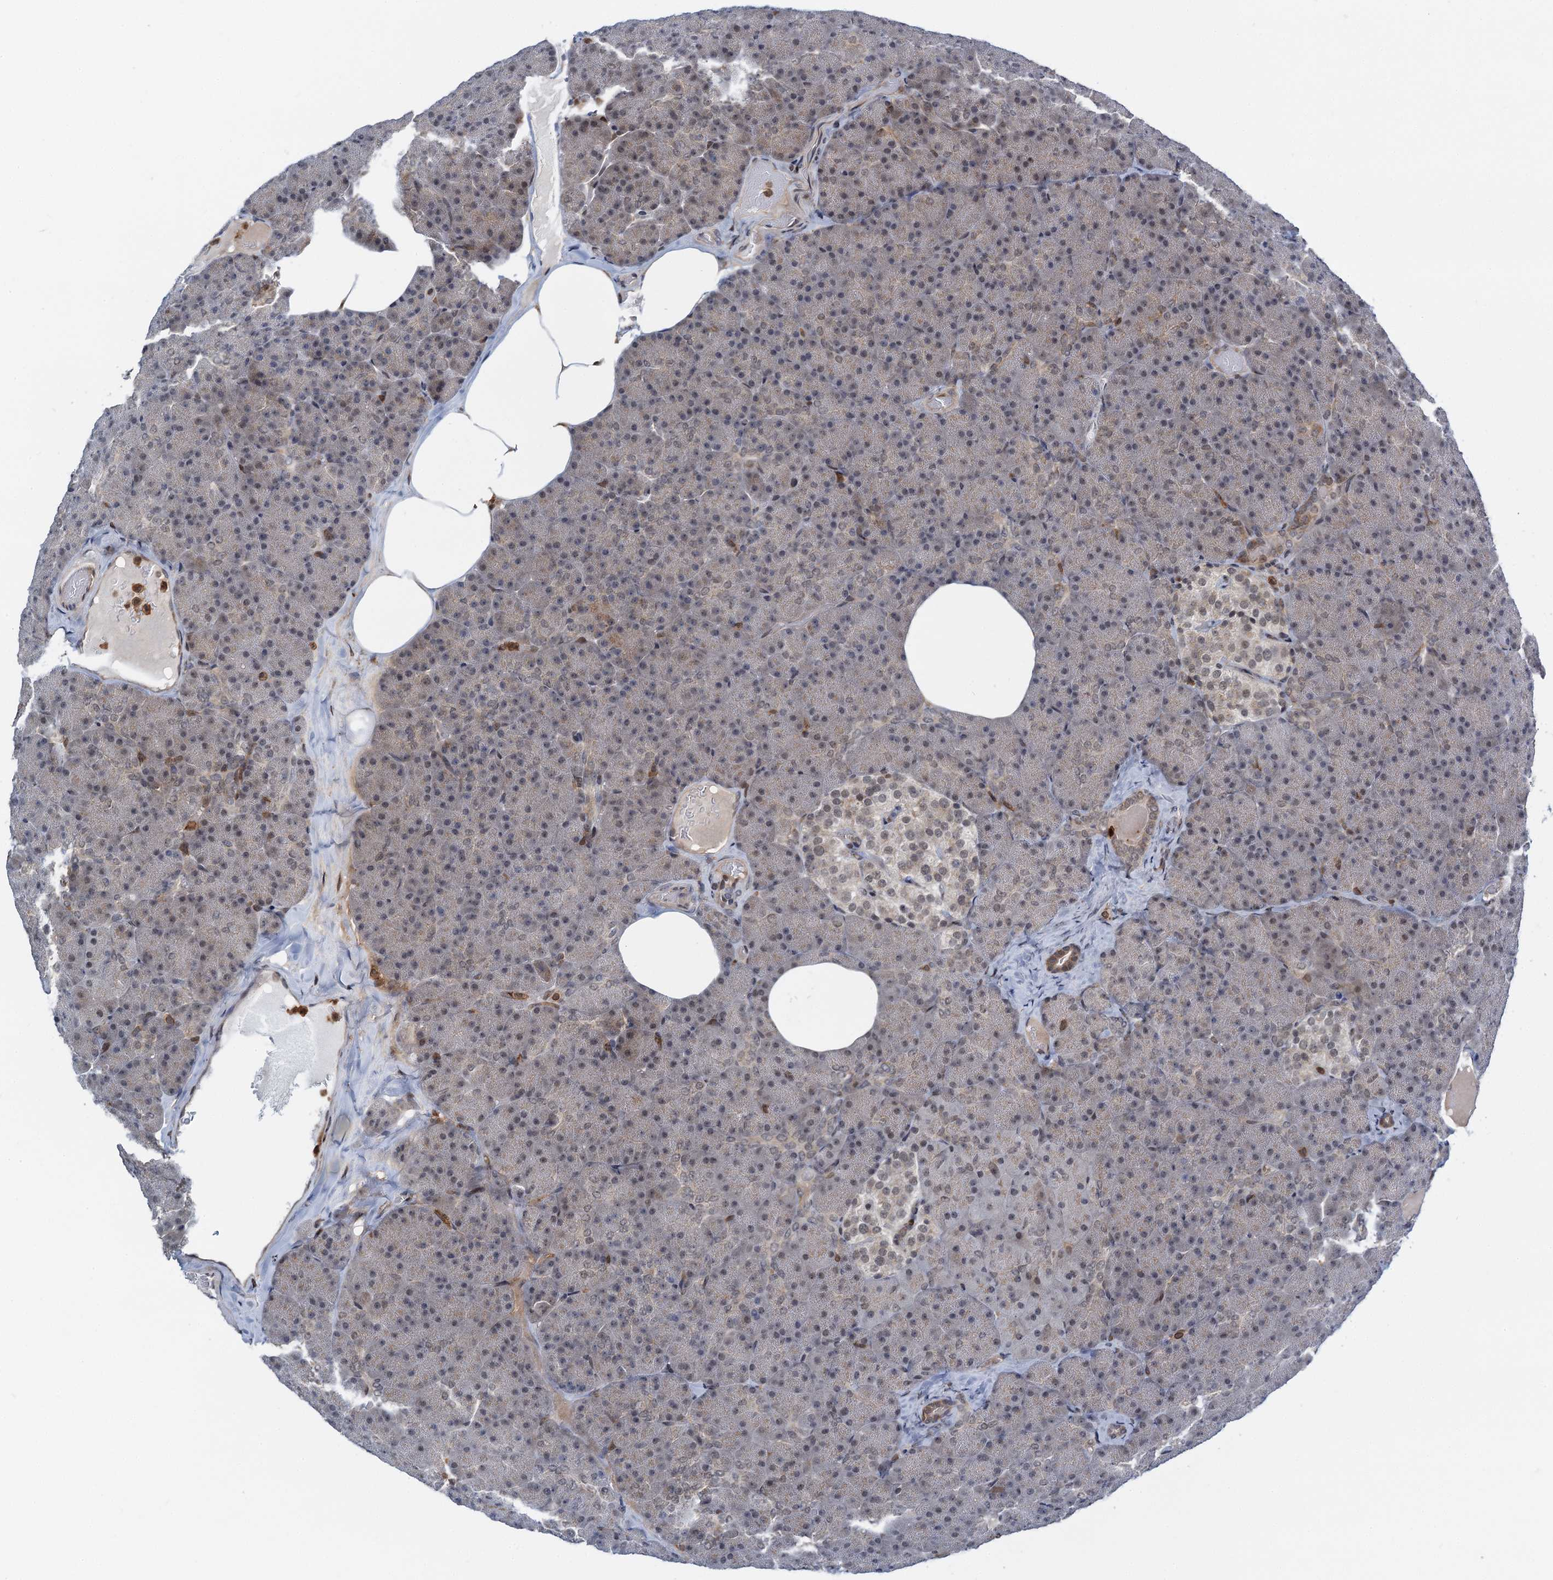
{"staining": {"intensity": "moderate", "quantity": "<25%", "location": "cytoplasmic/membranous,nuclear"}, "tissue": "pancreas", "cell_type": "Exocrine glandular cells", "image_type": "normal", "snomed": [{"axis": "morphology", "description": "Normal tissue, NOS"}, {"axis": "morphology", "description": "Carcinoid, malignant, NOS"}, {"axis": "topography", "description": "Pancreas"}], "caption": "Pancreas stained with DAB IHC exhibits low levels of moderate cytoplasmic/membranous,nuclear positivity in approximately <25% of exocrine glandular cells. The protein of interest is shown in brown color, while the nuclei are stained blue.", "gene": "ZNF609", "patient": {"sex": "female", "age": 35}}